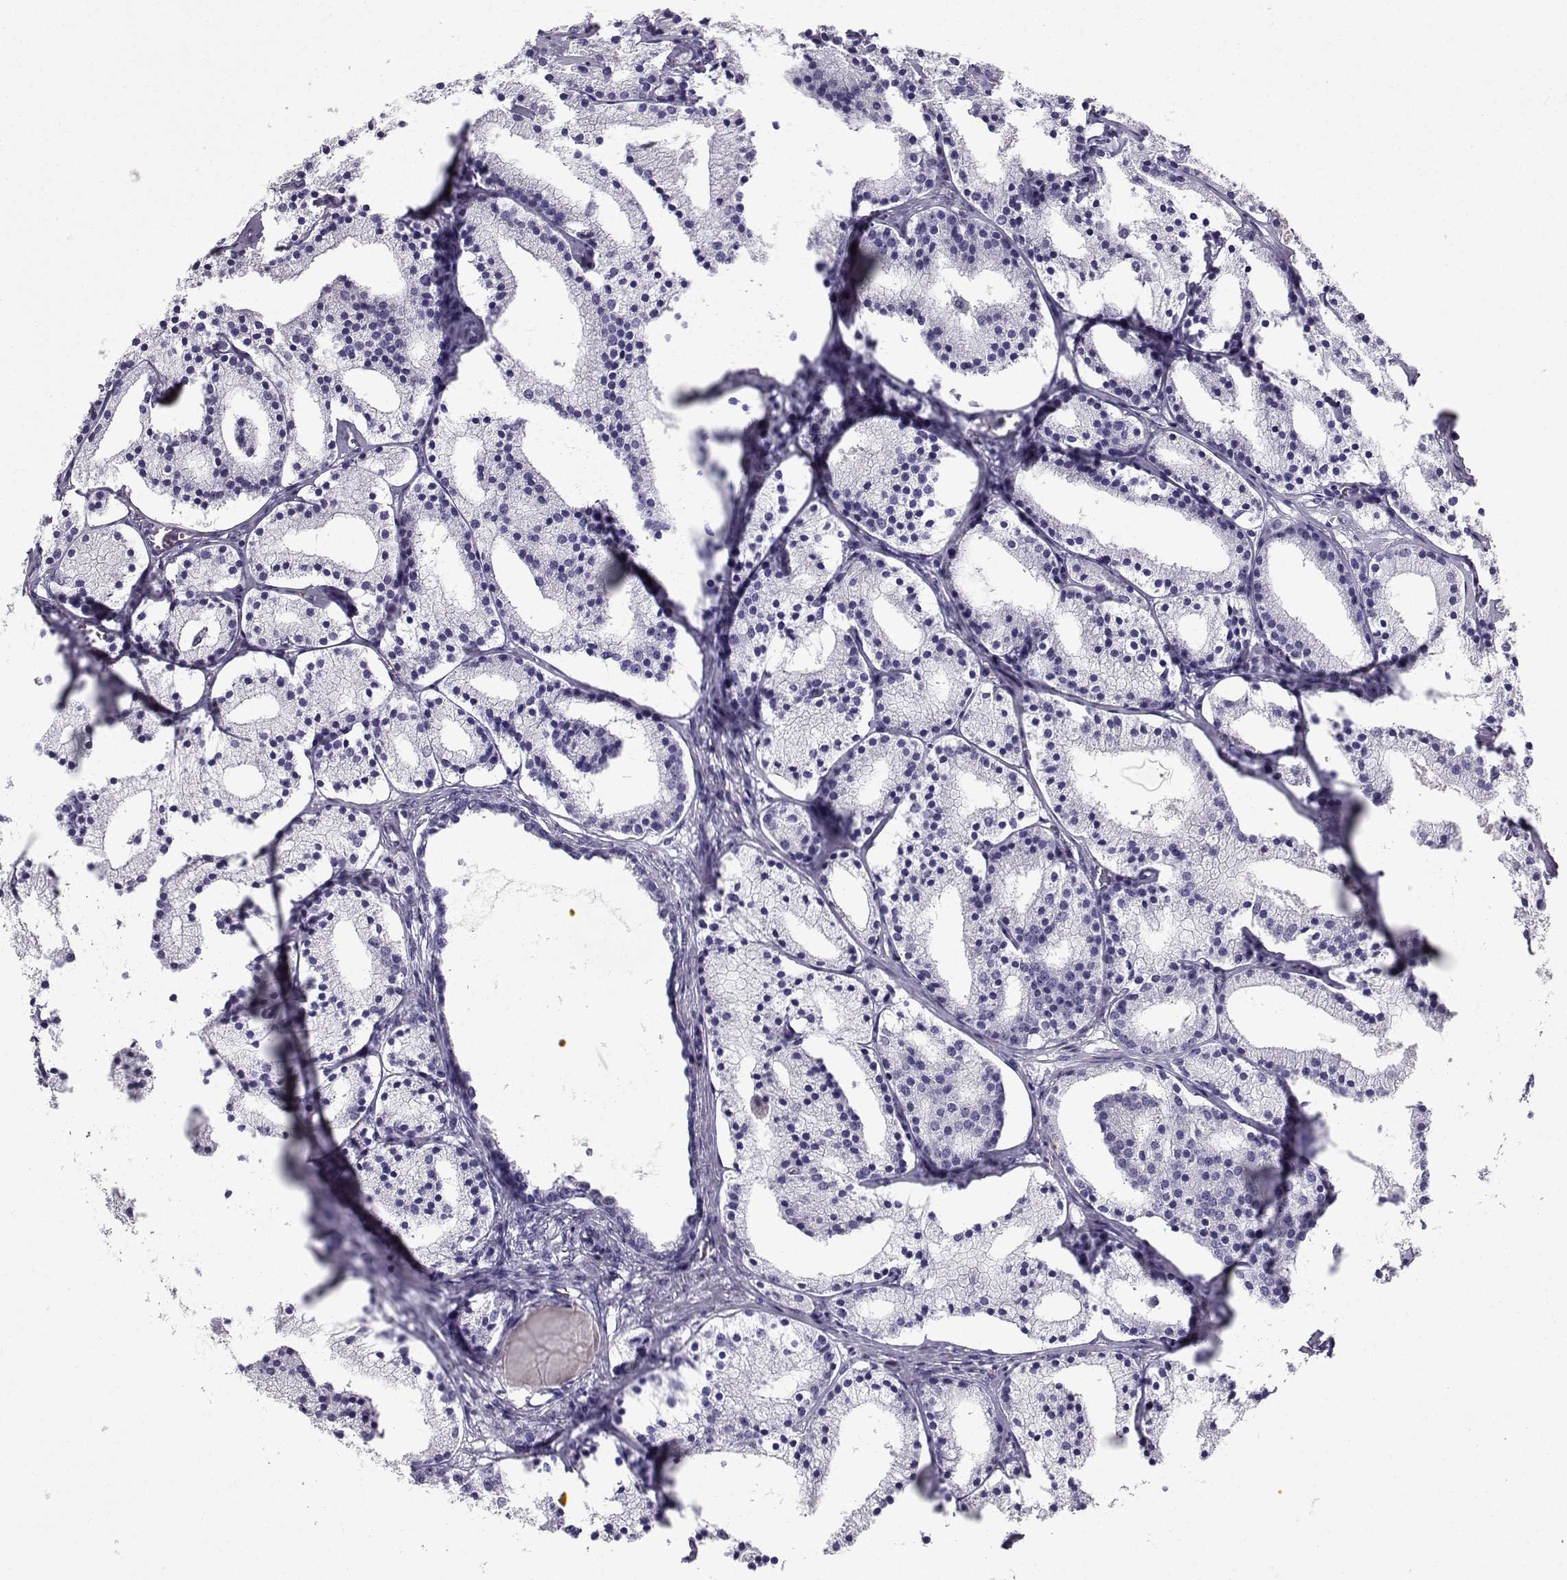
{"staining": {"intensity": "negative", "quantity": "none", "location": "none"}, "tissue": "prostate cancer", "cell_type": "Tumor cells", "image_type": "cancer", "snomed": [{"axis": "morphology", "description": "Adenocarcinoma, NOS"}, {"axis": "topography", "description": "Prostate"}], "caption": "High power microscopy micrograph of an immunohistochemistry image of prostate cancer (adenocarcinoma), revealing no significant expression in tumor cells.", "gene": "IQCD", "patient": {"sex": "male", "age": 69}}